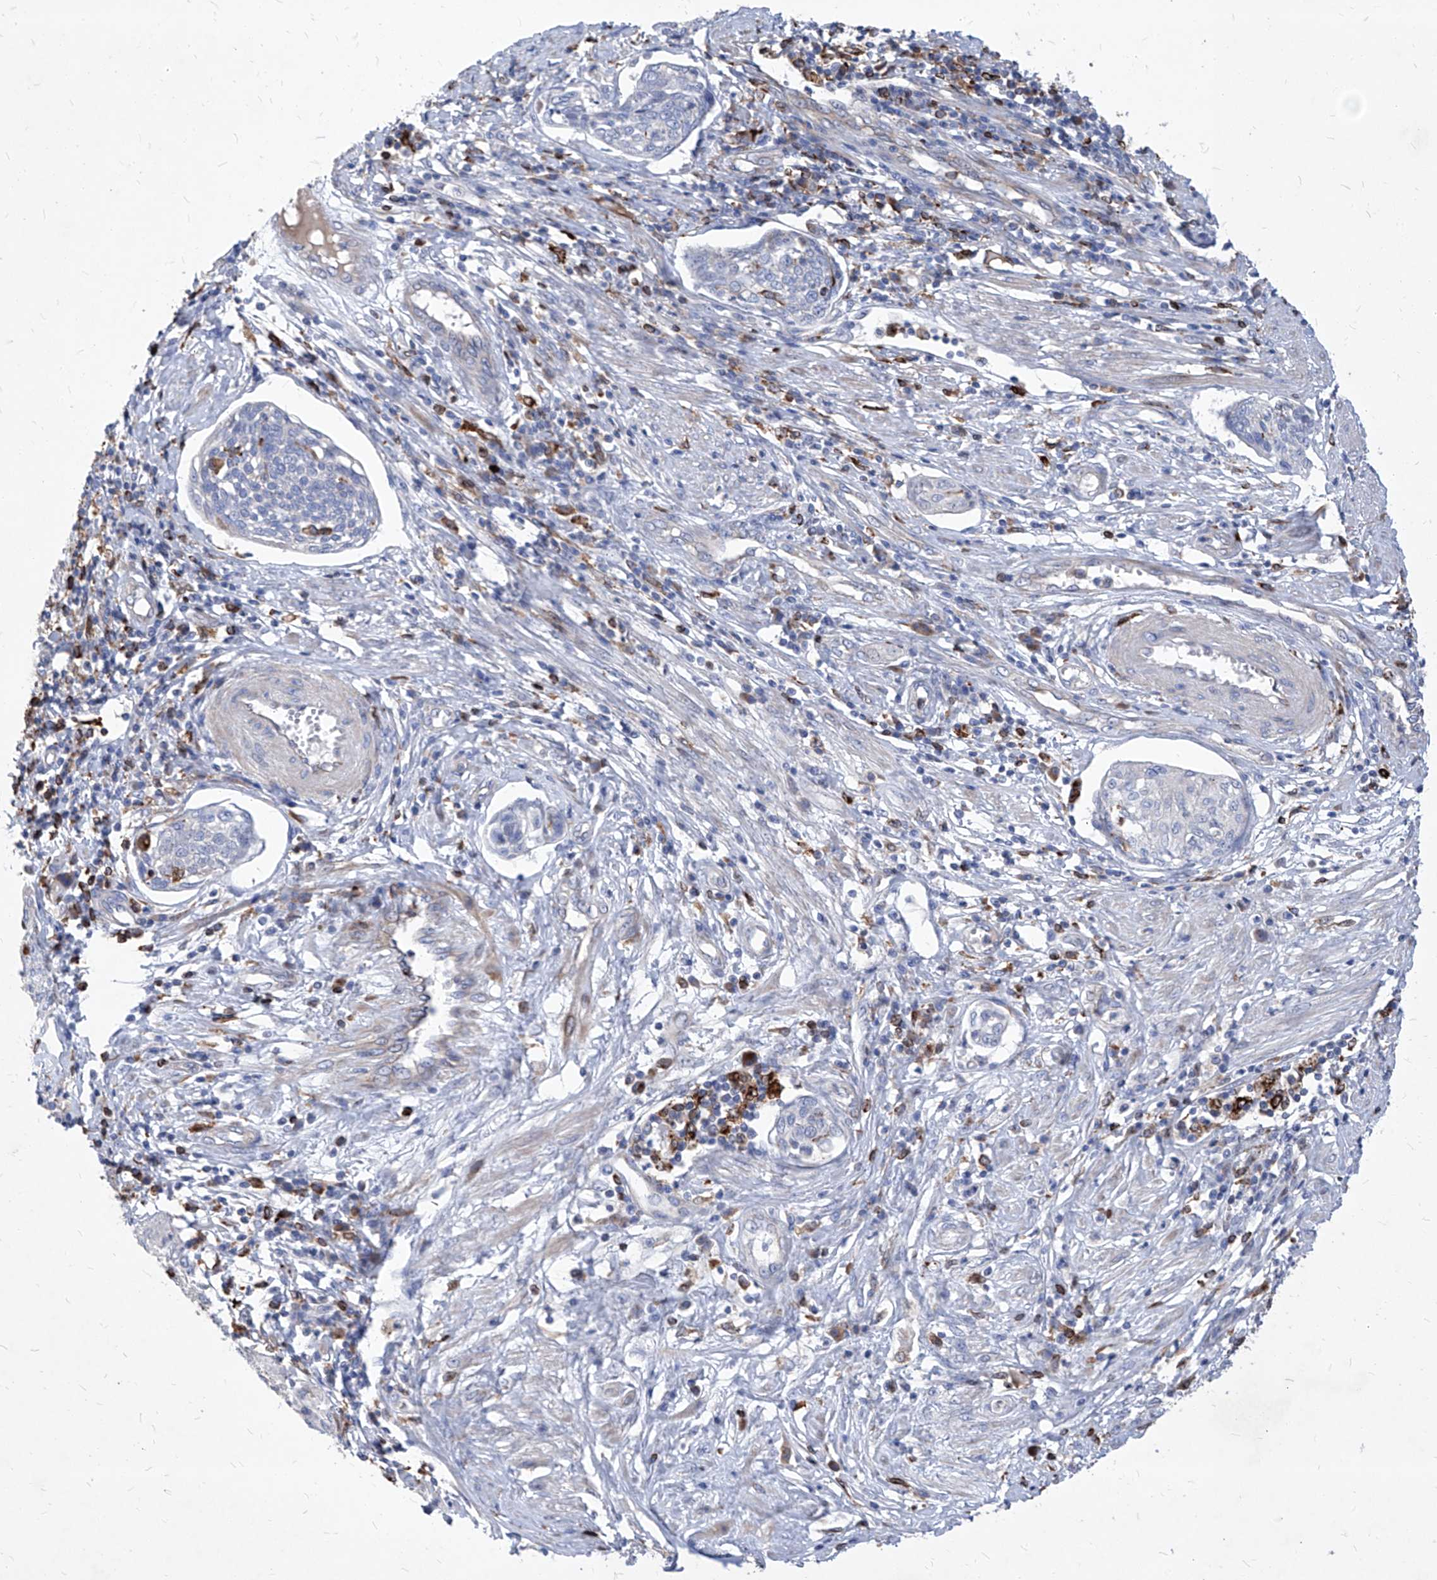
{"staining": {"intensity": "negative", "quantity": "none", "location": "none"}, "tissue": "cervical cancer", "cell_type": "Tumor cells", "image_type": "cancer", "snomed": [{"axis": "morphology", "description": "Squamous cell carcinoma, NOS"}, {"axis": "topography", "description": "Cervix"}], "caption": "Photomicrograph shows no protein staining in tumor cells of cervical cancer tissue.", "gene": "UBOX5", "patient": {"sex": "female", "age": 34}}